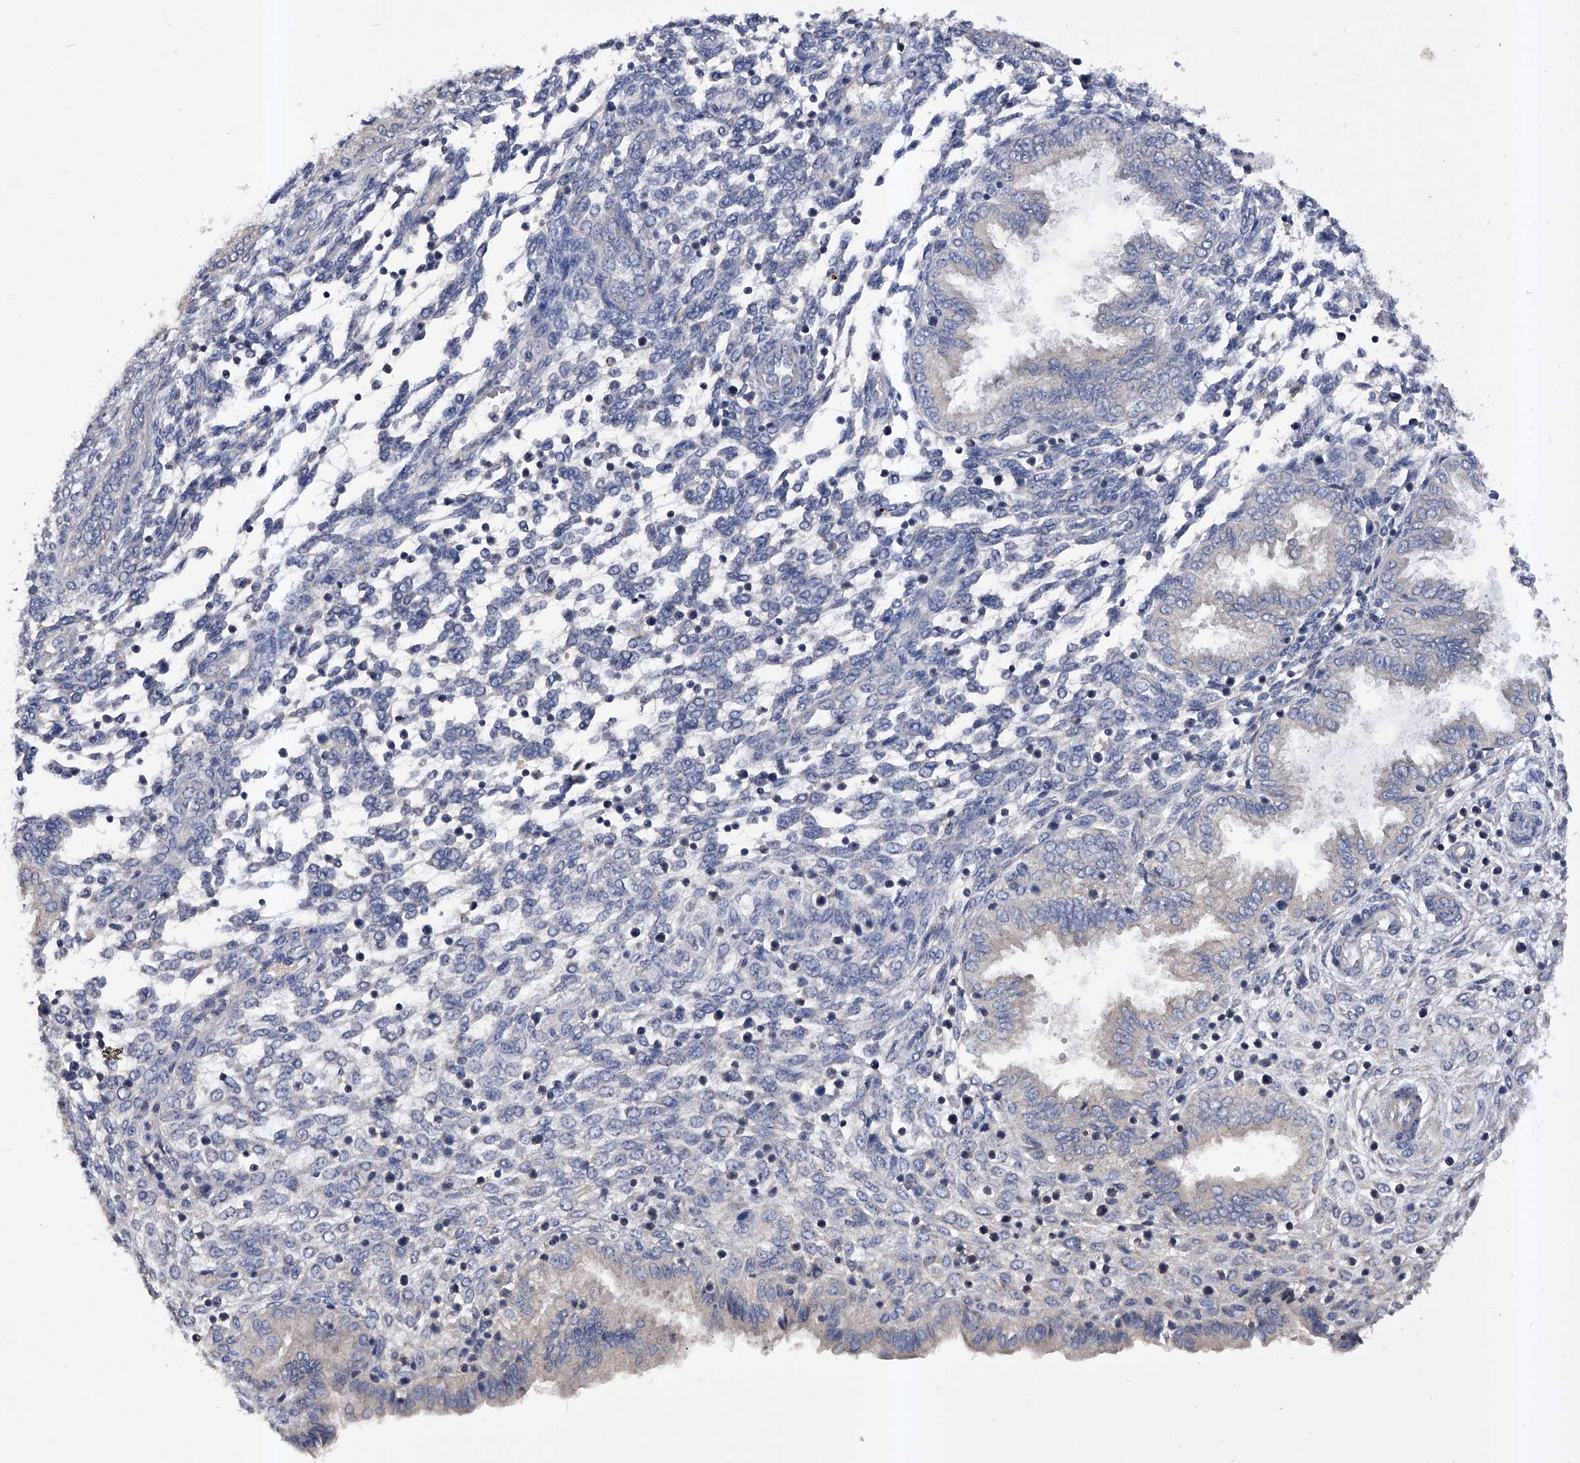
{"staining": {"intensity": "negative", "quantity": "none", "location": "none"}, "tissue": "endometrium", "cell_type": "Cells in endometrial stroma", "image_type": "normal", "snomed": [{"axis": "morphology", "description": "Normal tissue, NOS"}, {"axis": "topography", "description": "Endometrium"}], "caption": "Cells in endometrial stroma are negative for protein expression in unremarkable human endometrium. (Immunohistochemistry (ihc), brightfield microscopy, high magnification).", "gene": "ARL4C", "patient": {"sex": "female", "age": 33}}